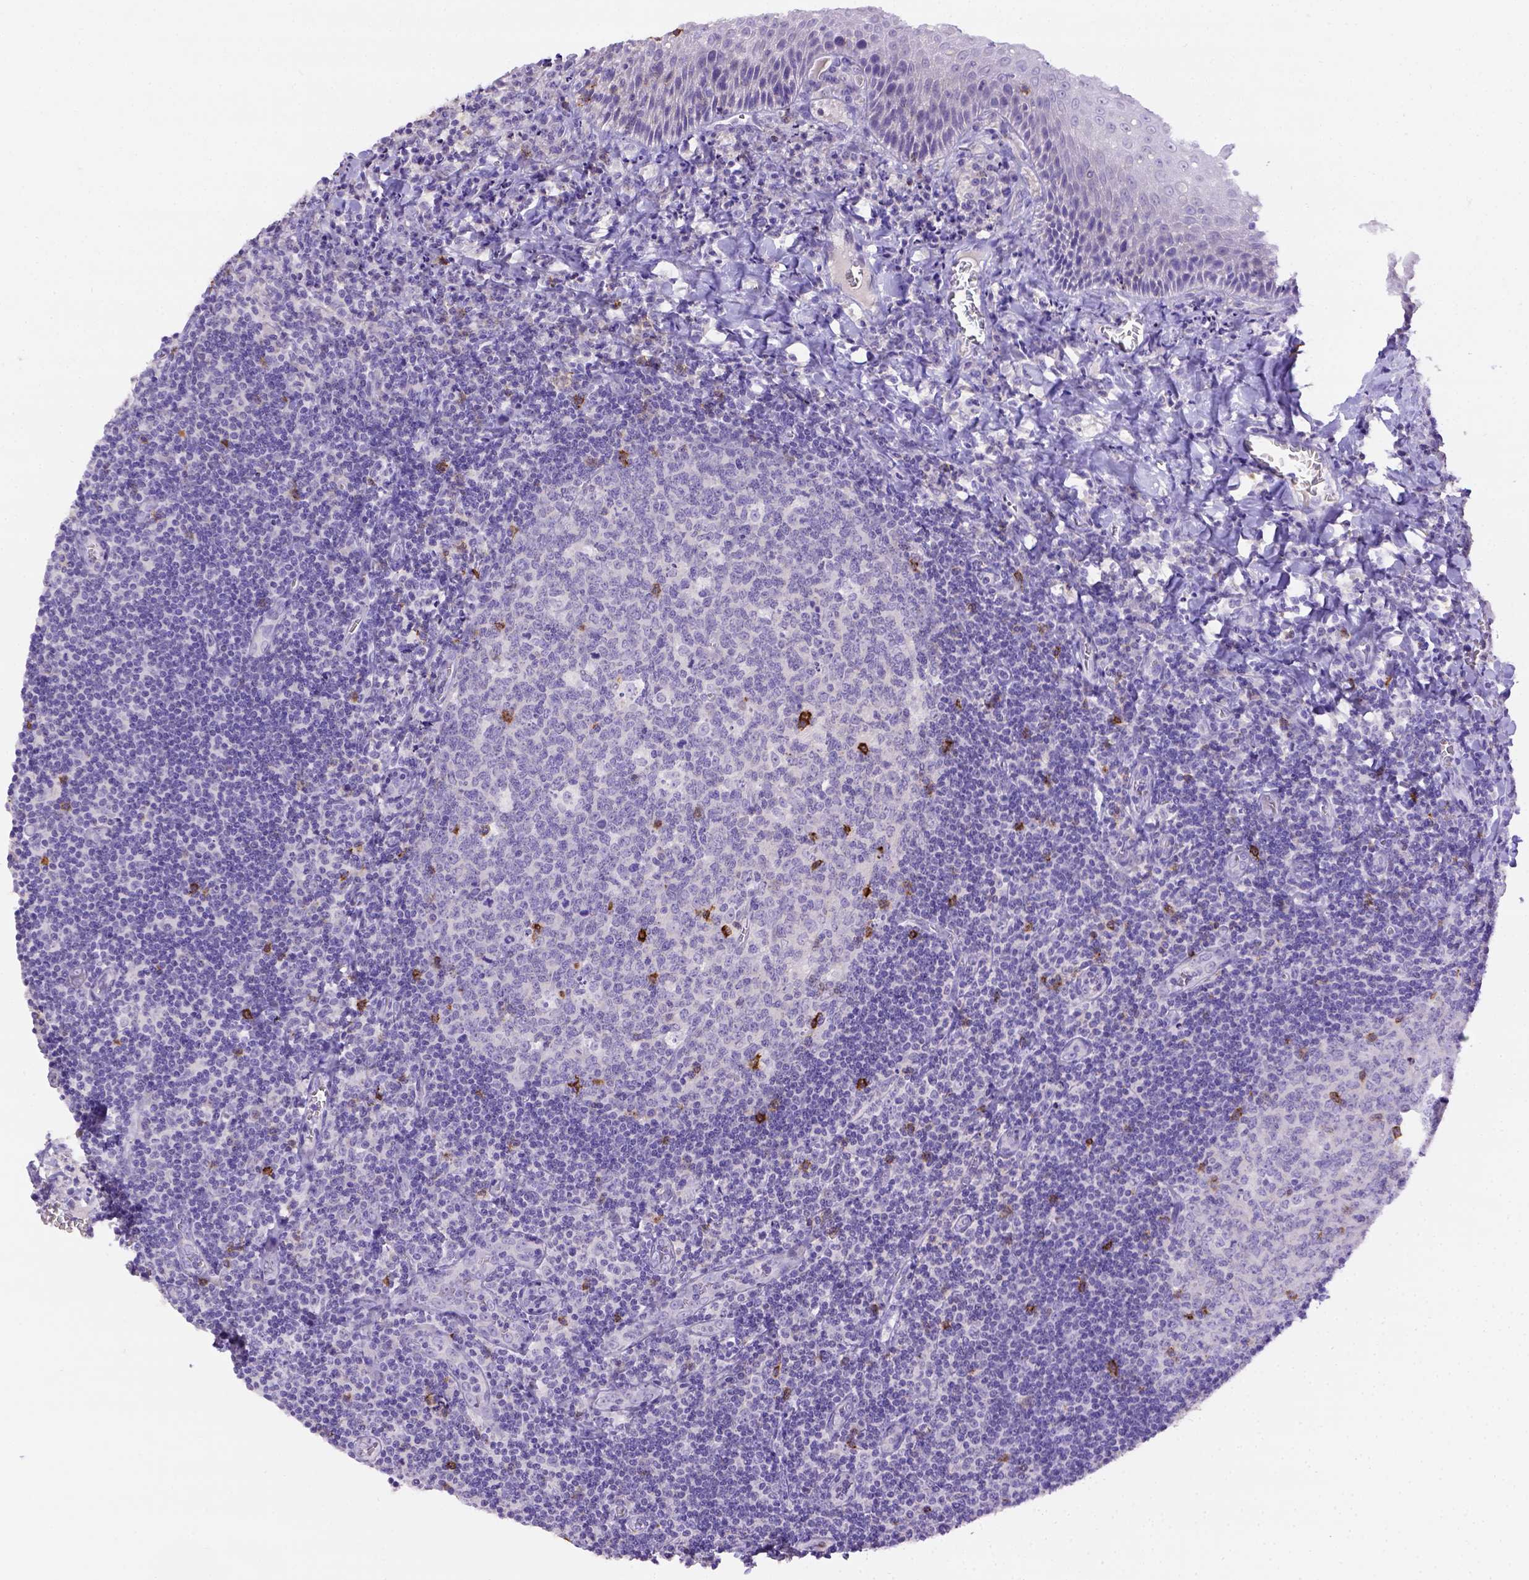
{"staining": {"intensity": "strong", "quantity": "<25%", "location": "cytoplasmic/membranous"}, "tissue": "tonsil", "cell_type": "Germinal center cells", "image_type": "normal", "snomed": [{"axis": "morphology", "description": "Normal tissue, NOS"}, {"axis": "morphology", "description": "Inflammation, NOS"}, {"axis": "topography", "description": "Tonsil"}], "caption": "Brown immunohistochemical staining in benign human tonsil demonstrates strong cytoplasmic/membranous positivity in approximately <25% of germinal center cells.", "gene": "B3GAT1", "patient": {"sex": "female", "age": 31}}